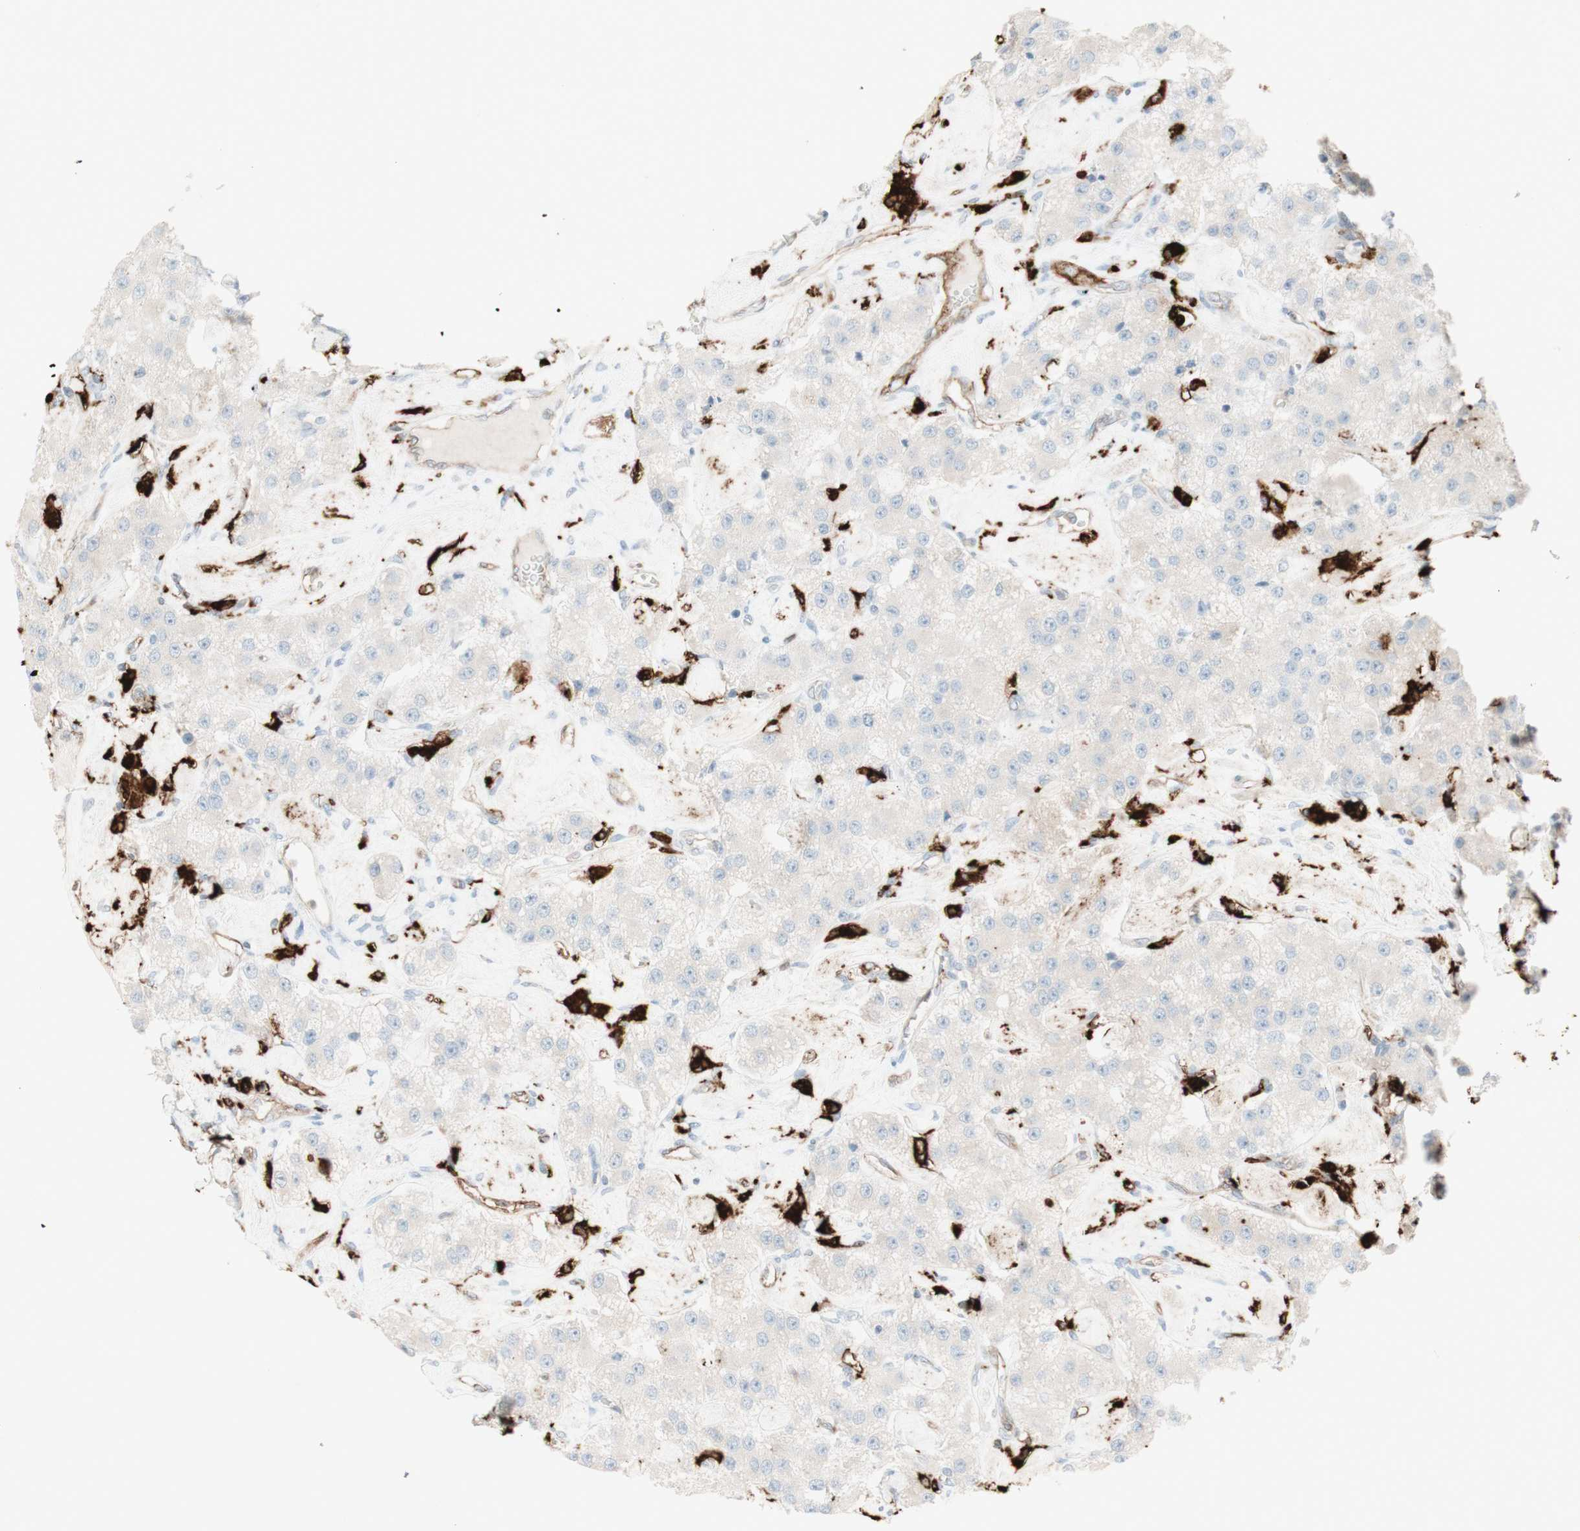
{"staining": {"intensity": "weak", "quantity": ">75%", "location": "cytoplasmic/membranous"}, "tissue": "carcinoid", "cell_type": "Tumor cells", "image_type": "cancer", "snomed": [{"axis": "morphology", "description": "Carcinoid, malignant, NOS"}, {"axis": "topography", "description": "Pancreas"}], "caption": "Protein staining shows weak cytoplasmic/membranous positivity in about >75% of tumor cells in carcinoid.", "gene": "HLA-DPB1", "patient": {"sex": "male", "age": 41}}